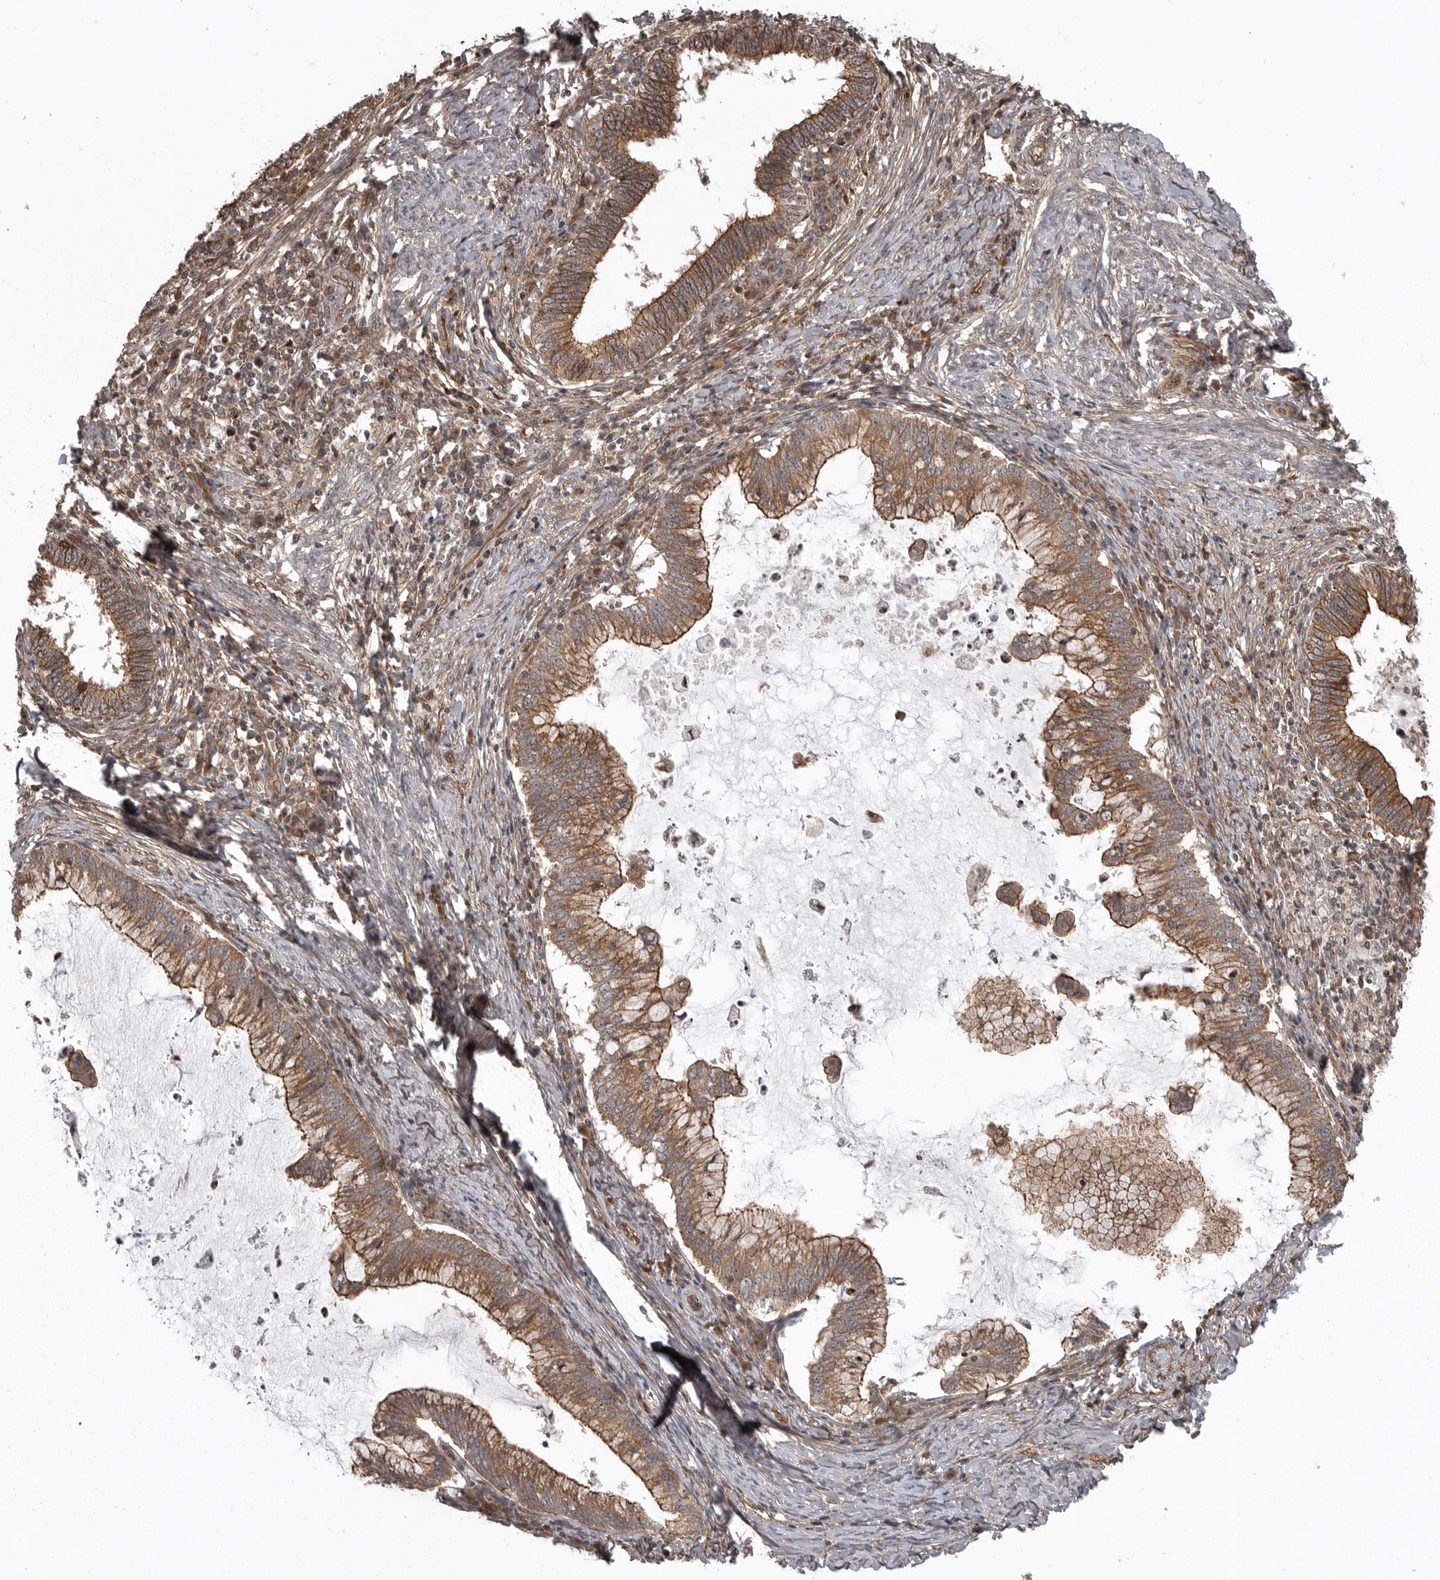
{"staining": {"intensity": "moderate", "quantity": ">75%", "location": "cytoplasmic/membranous"}, "tissue": "cervical cancer", "cell_type": "Tumor cells", "image_type": "cancer", "snomed": [{"axis": "morphology", "description": "Adenocarcinoma, NOS"}, {"axis": "topography", "description": "Cervix"}], "caption": "There is medium levels of moderate cytoplasmic/membranous staining in tumor cells of cervical adenocarcinoma, as demonstrated by immunohistochemical staining (brown color).", "gene": "DNAJC8", "patient": {"sex": "female", "age": 36}}